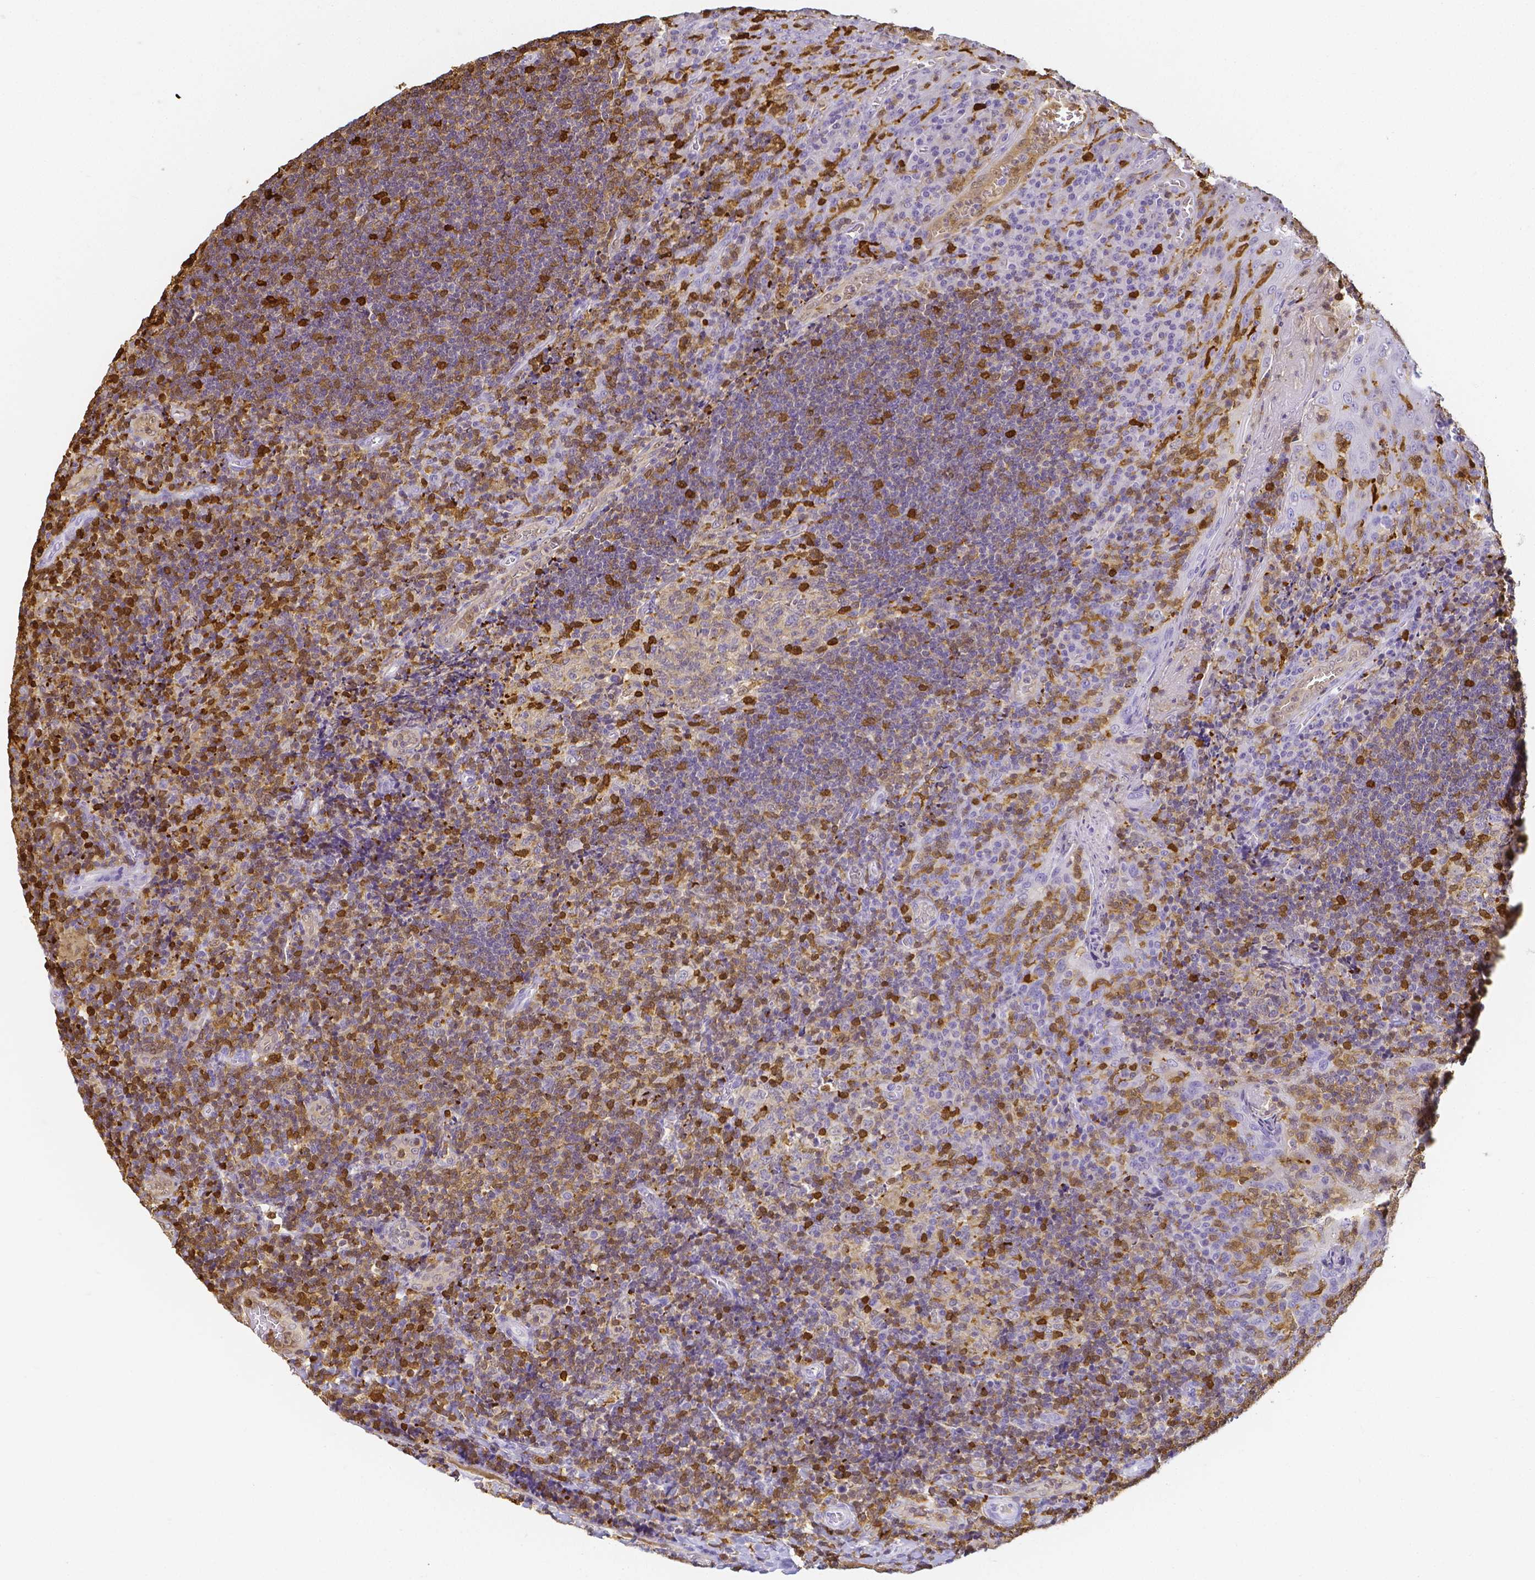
{"staining": {"intensity": "strong", "quantity": "25%-75%", "location": "cytoplasmic/membranous,nuclear"}, "tissue": "tonsil", "cell_type": "Germinal center cells", "image_type": "normal", "snomed": [{"axis": "morphology", "description": "Normal tissue, NOS"}, {"axis": "topography", "description": "Tonsil"}], "caption": "Human tonsil stained for a protein (brown) shows strong cytoplasmic/membranous,nuclear positive expression in approximately 25%-75% of germinal center cells.", "gene": "COTL1", "patient": {"sex": "male", "age": 17}}